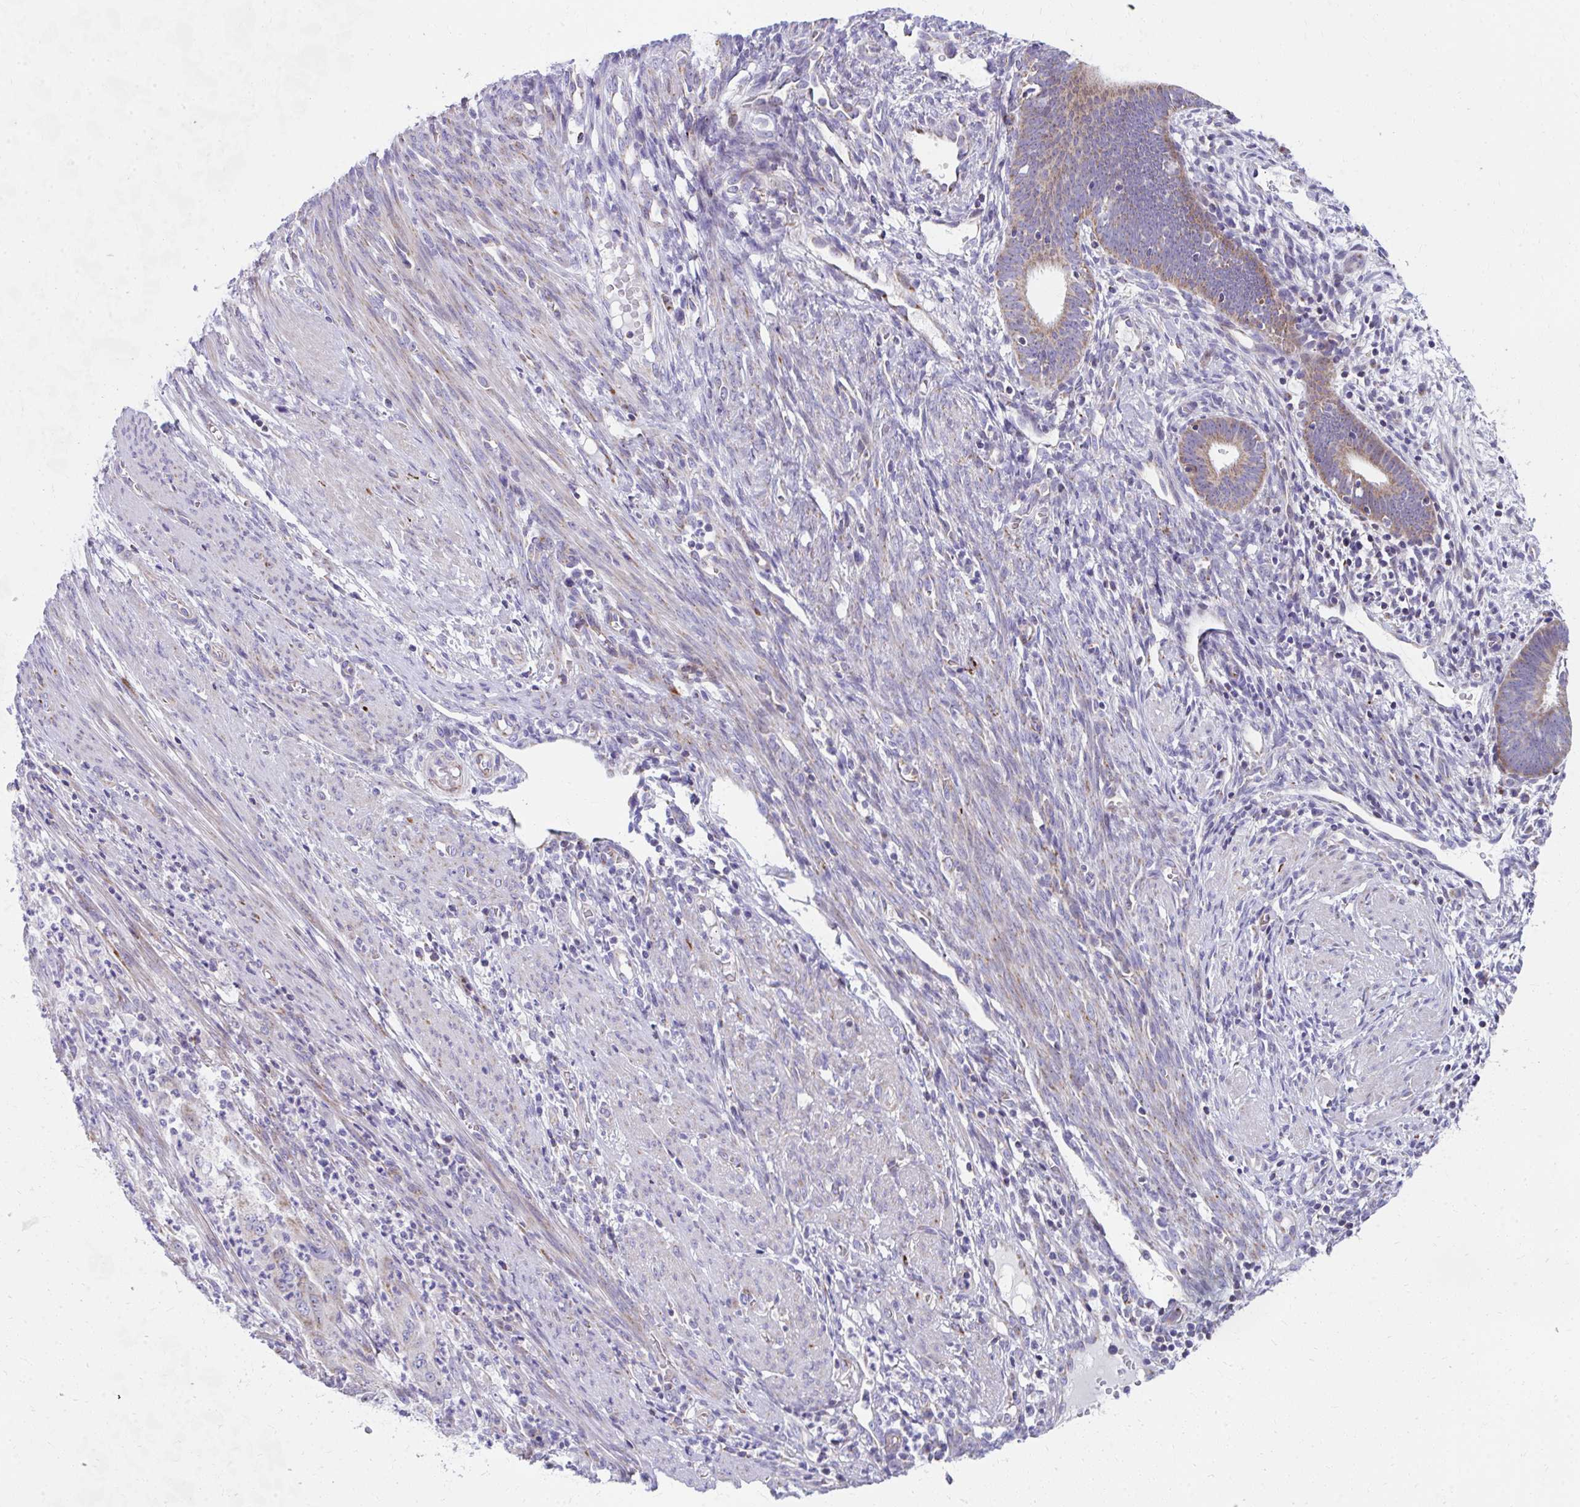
{"staining": {"intensity": "weak", "quantity": "25%-75%", "location": "cytoplasmic/membranous"}, "tissue": "endometrial cancer", "cell_type": "Tumor cells", "image_type": "cancer", "snomed": [{"axis": "morphology", "description": "Adenocarcinoma, NOS"}, {"axis": "topography", "description": "Endometrium"}], "caption": "Immunohistochemical staining of human endometrial cancer shows low levels of weak cytoplasmic/membranous staining in about 25%-75% of tumor cells.", "gene": "IL37", "patient": {"sex": "female", "age": 51}}